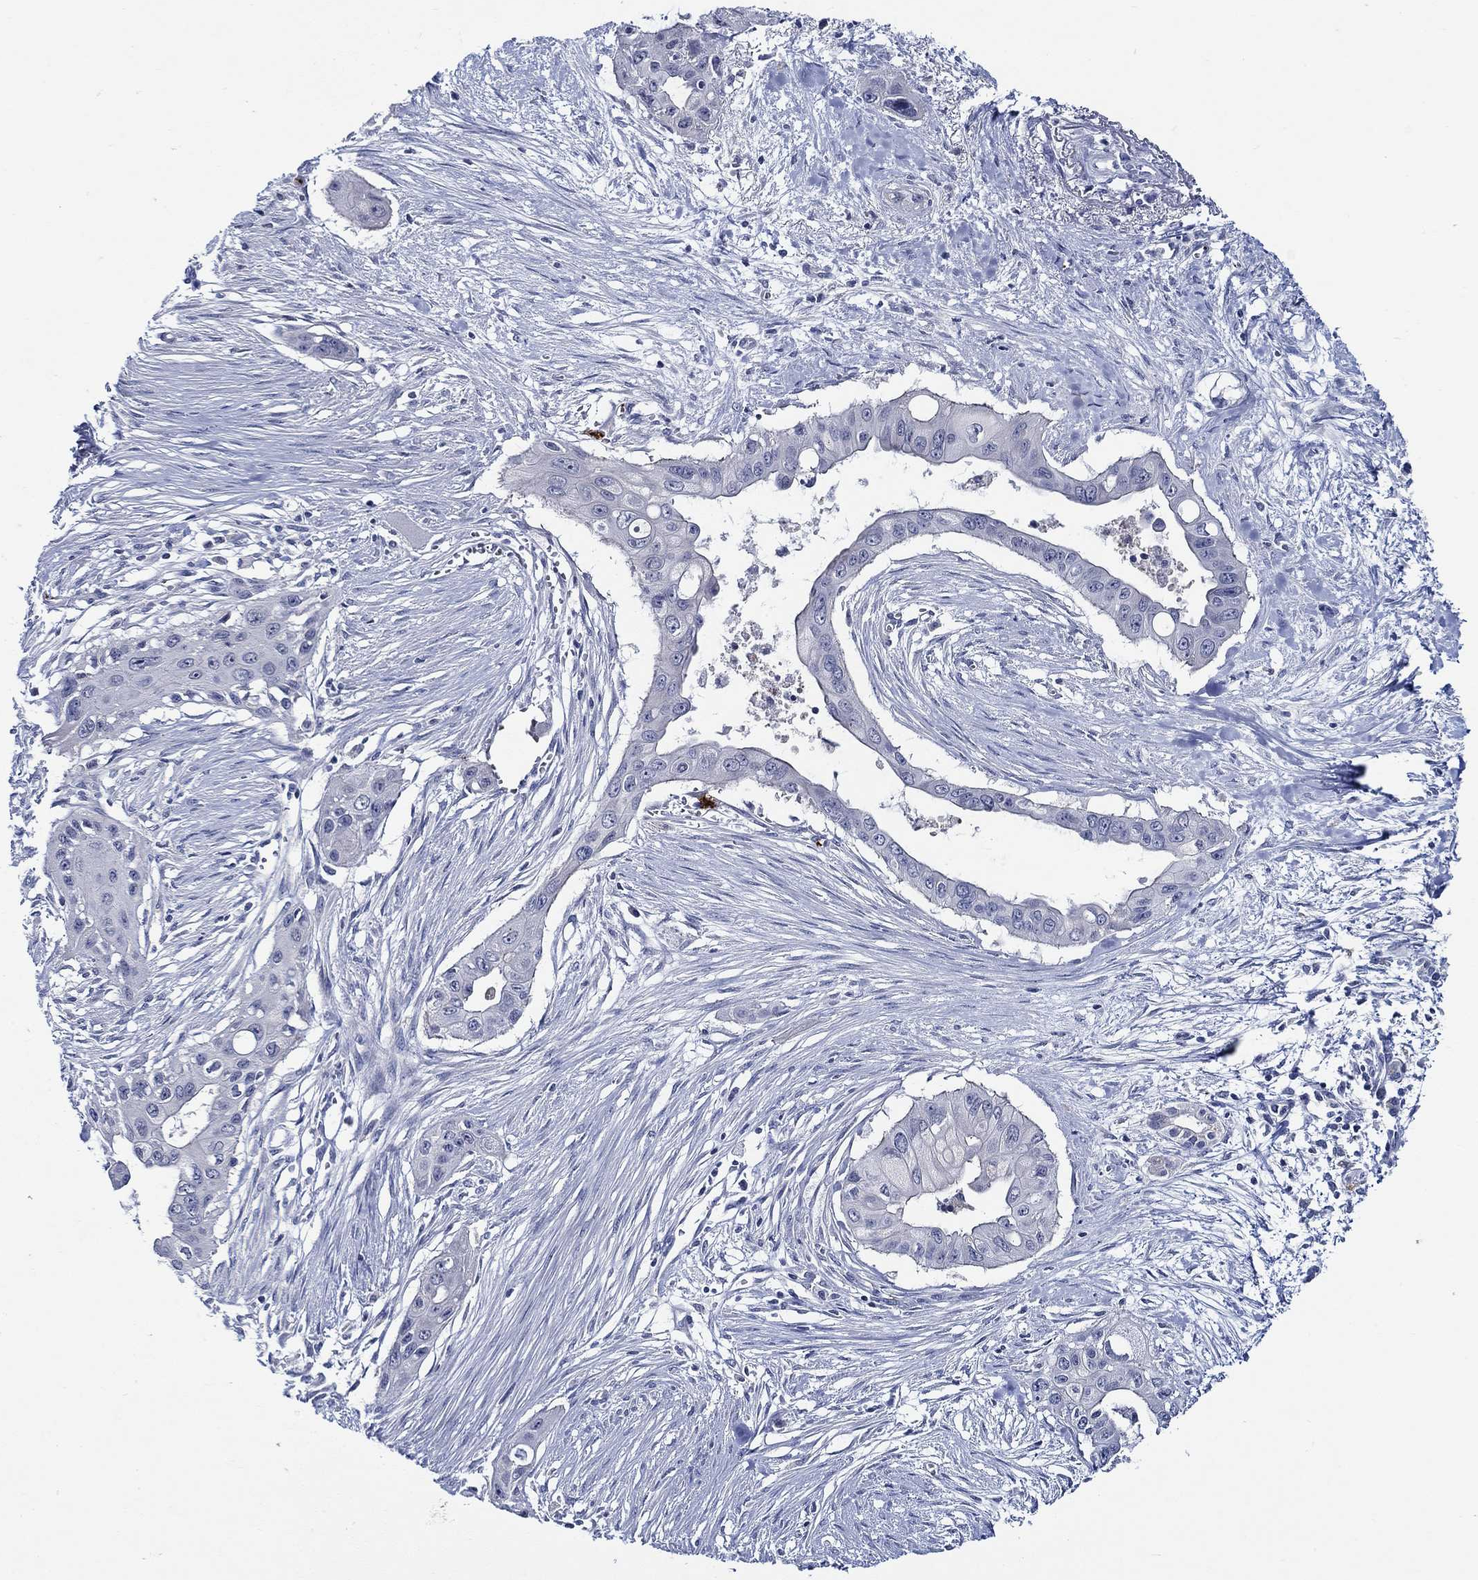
{"staining": {"intensity": "negative", "quantity": "none", "location": "none"}, "tissue": "pancreatic cancer", "cell_type": "Tumor cells", "image_type": "cancer", "snomed": [{"axis": "morphology", "description": "Adenocarcinoma, NOS"}, {"axis": "topography", "description": "Pancreas"}], "caption": "The immunohistochemistry photomicrograph has no significant positivity in tumor cells of pancreatic cancer (adenocarcinoma) tissue.", "gene": "ALOX12", "patient": {"sex": "male", "age": 60}}